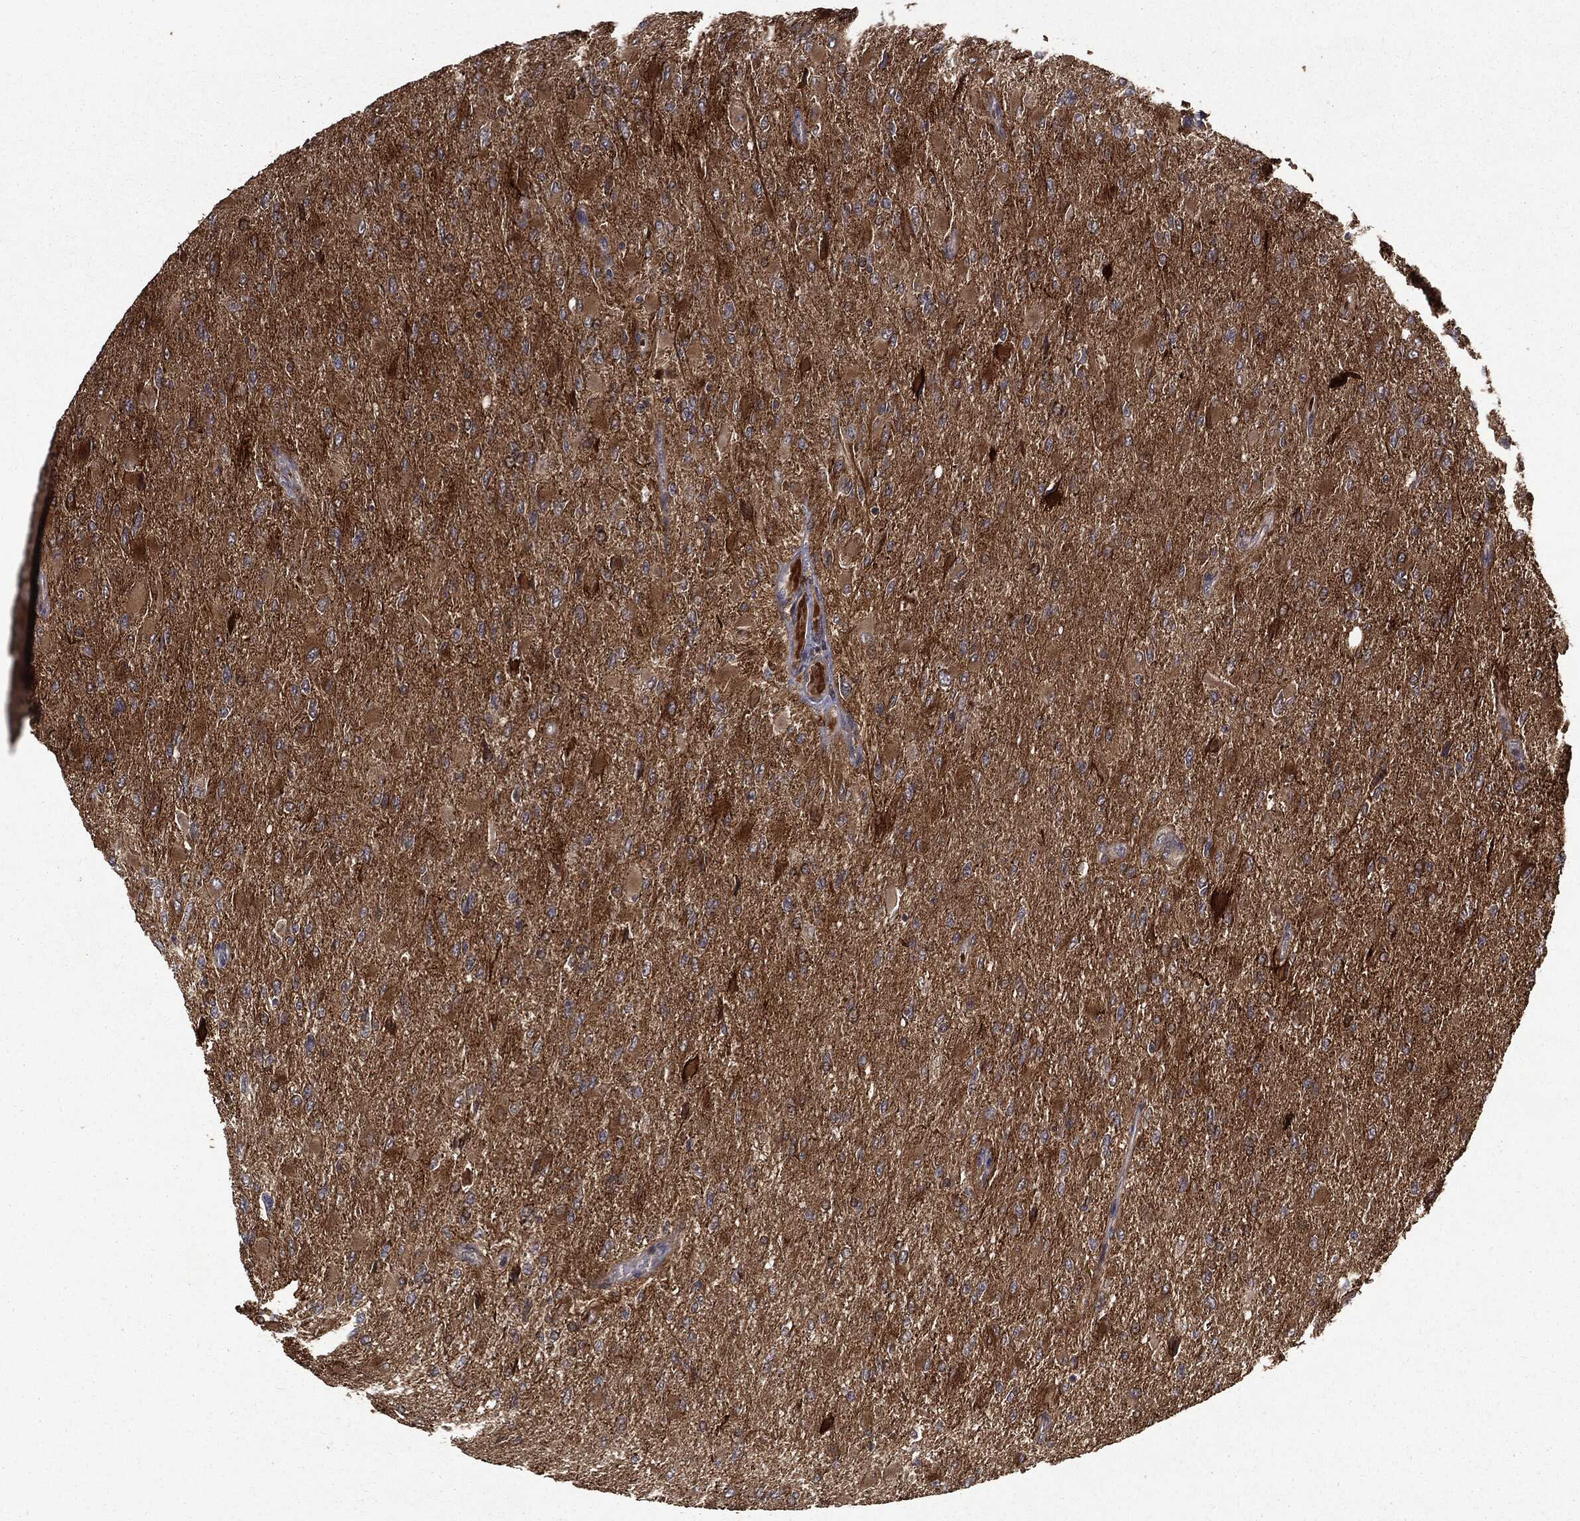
{"staining": {"intensity": "moderate", "quantity": ">75%", "location": "cytoplasmic/membranous"}, "tissue": "glioma", "cell_type": "Tumor cells", "image_type": "cancer", "snomed": [{"axis": "morphology", "description": "Glioma, malignant, High grade"}, {"axis": "topography", "description": "Cerebral cortex"}], "caption": "The histopathology image reveals immunohistochemical staining of malignant glioma (high-grade). There is moderate cytoplasmic/membranous expression is seen in about >75% of tumor cells. (DAB IHC, brown staining for protein, blue staining for nuclei).", "gene": "HTT", "patient": {"sex": "female", "age": 36}}